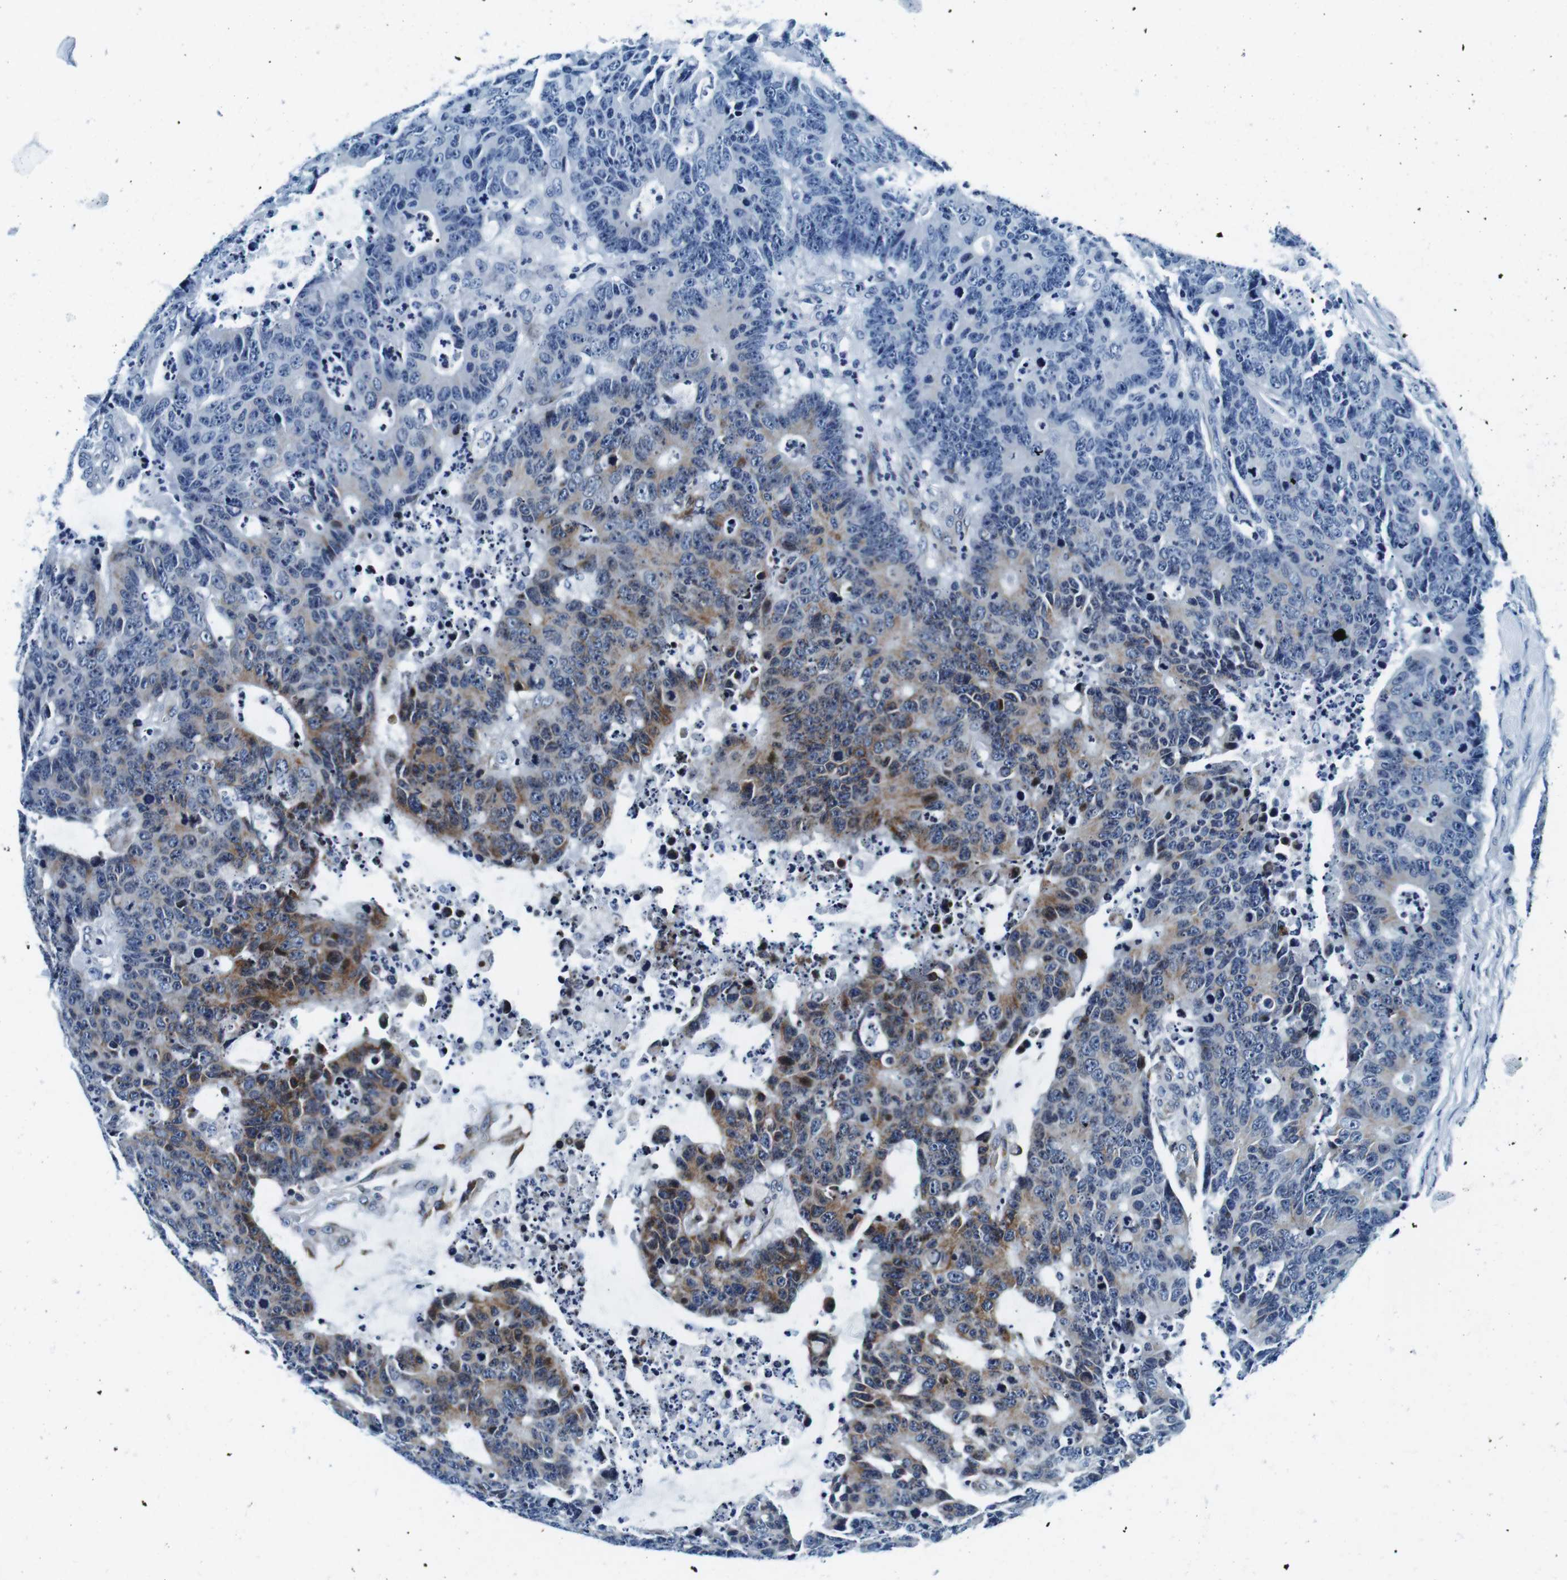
{"staining": {"intensity": "moderate", "quantity": "25%-75%", "location": "cytoplasmic/membranous"}, "tissue": "colorectal cancer", "cell_type": "Tumor cells", "image_type": "cancer", "snomed": [{"axis": "morphology", "description": "Adenocarcinoma, NOS"}, {"axis": "topography", "description": "Colon"}], "caption": "Human colorectal cancer stained with a brown dye shows moderate cytoplasmic/membranous positive positivity in approximately 25%-75% of tumor cells.", "gene": "FAR2", "patient": {"sex": "female", "age": 86}}